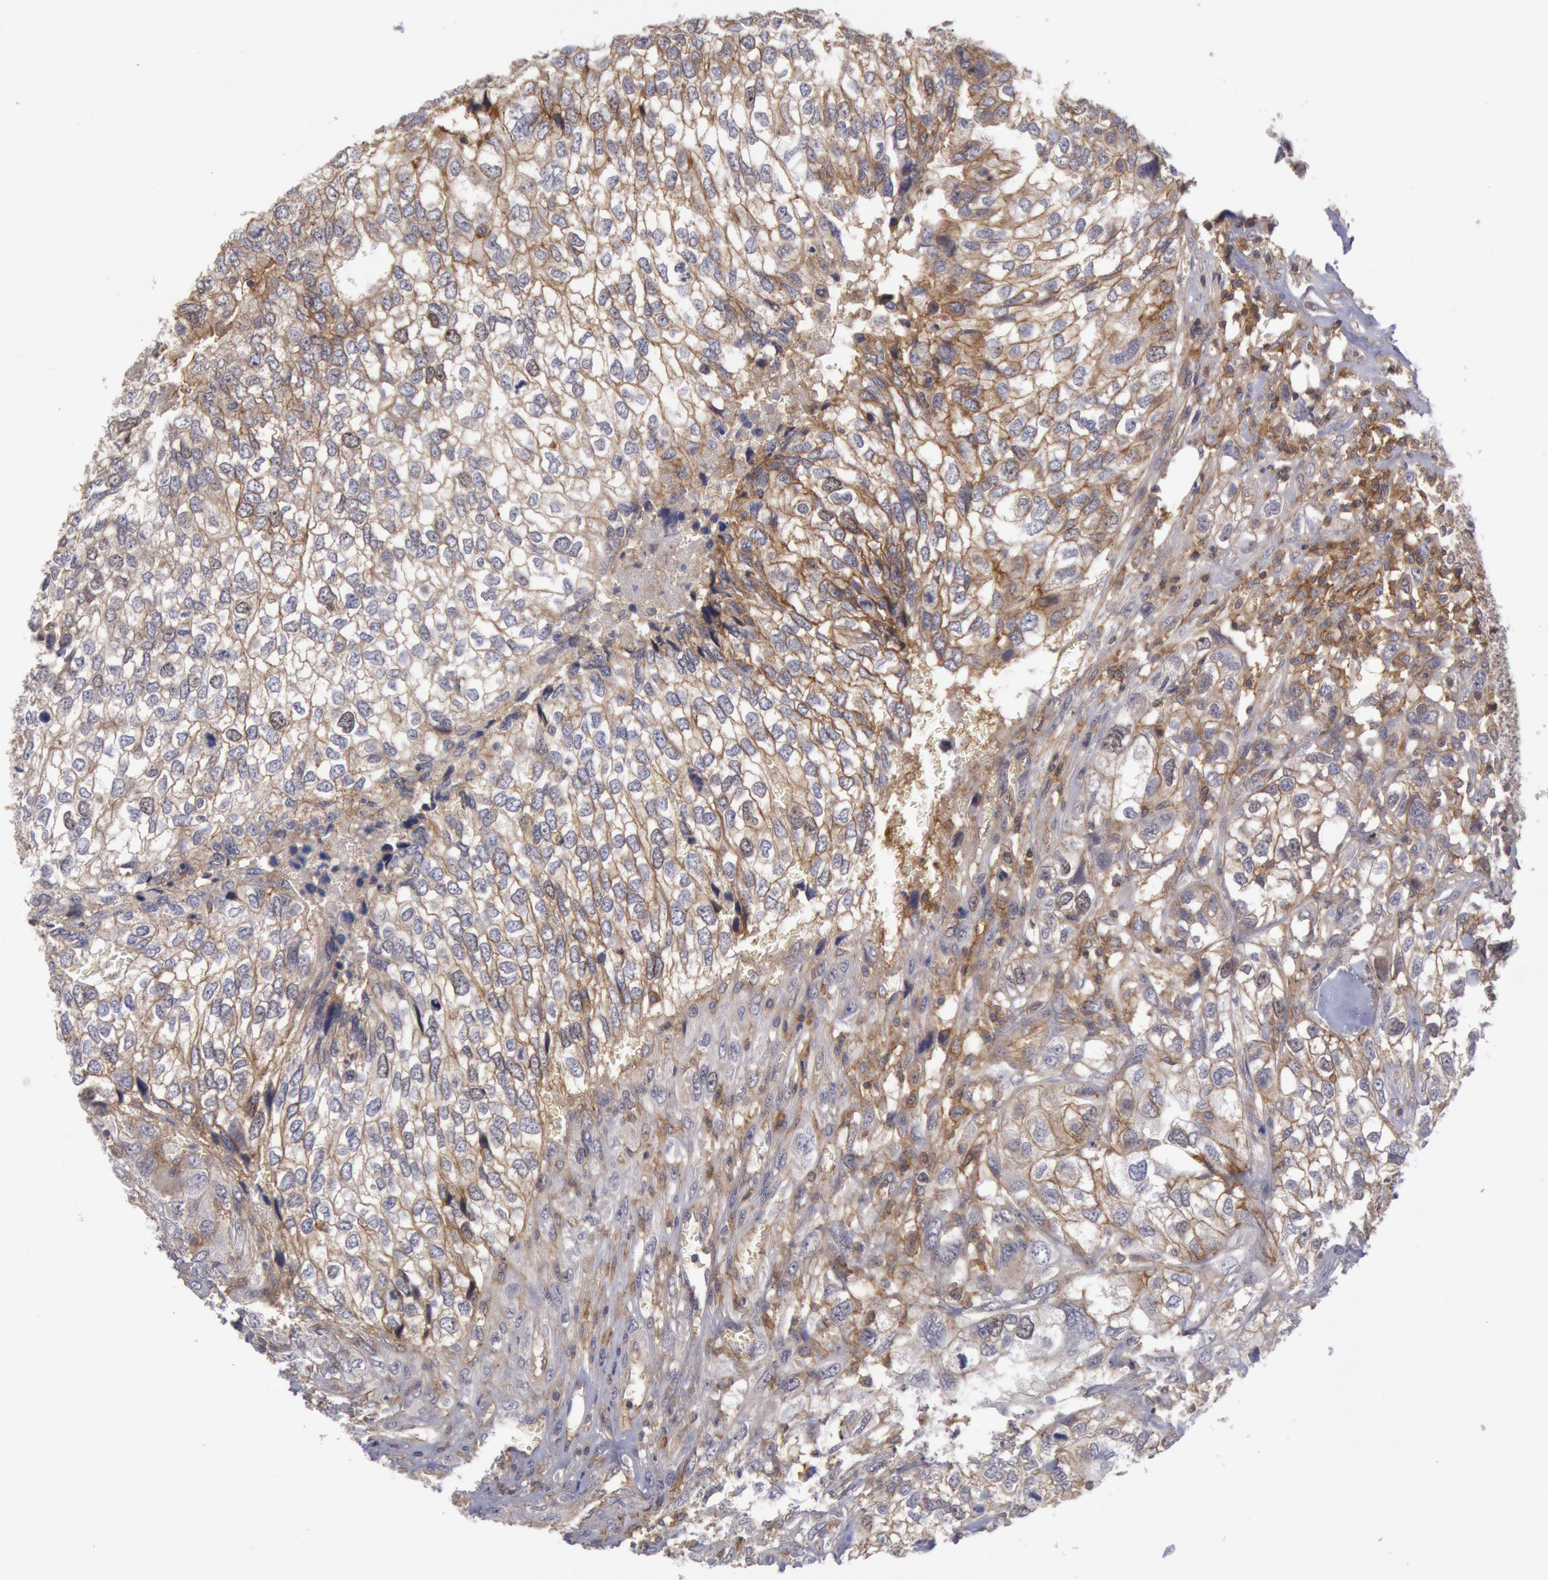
{"staining": {"intensity": "moderate", "quantity": ">75%", "location": "cytoplasmic/membranous"}, "tissue": "breast cancer", "cell_type": "Tumor cells", "image_type": "cancer", "snomed": [{"axis": "morphology", "description": "Neoplasm, malignant, NOS"}, {"axis": "topography", "description": "Breast"}], "caption": "Neoplasm (malignant) (breast) stained with IHC demonstrates moderate cytoplasmic/membranous positivity in approximately >75% of tumor cells.", "gene": "STX4", "patient": {"sex": "female", "age": 50}}